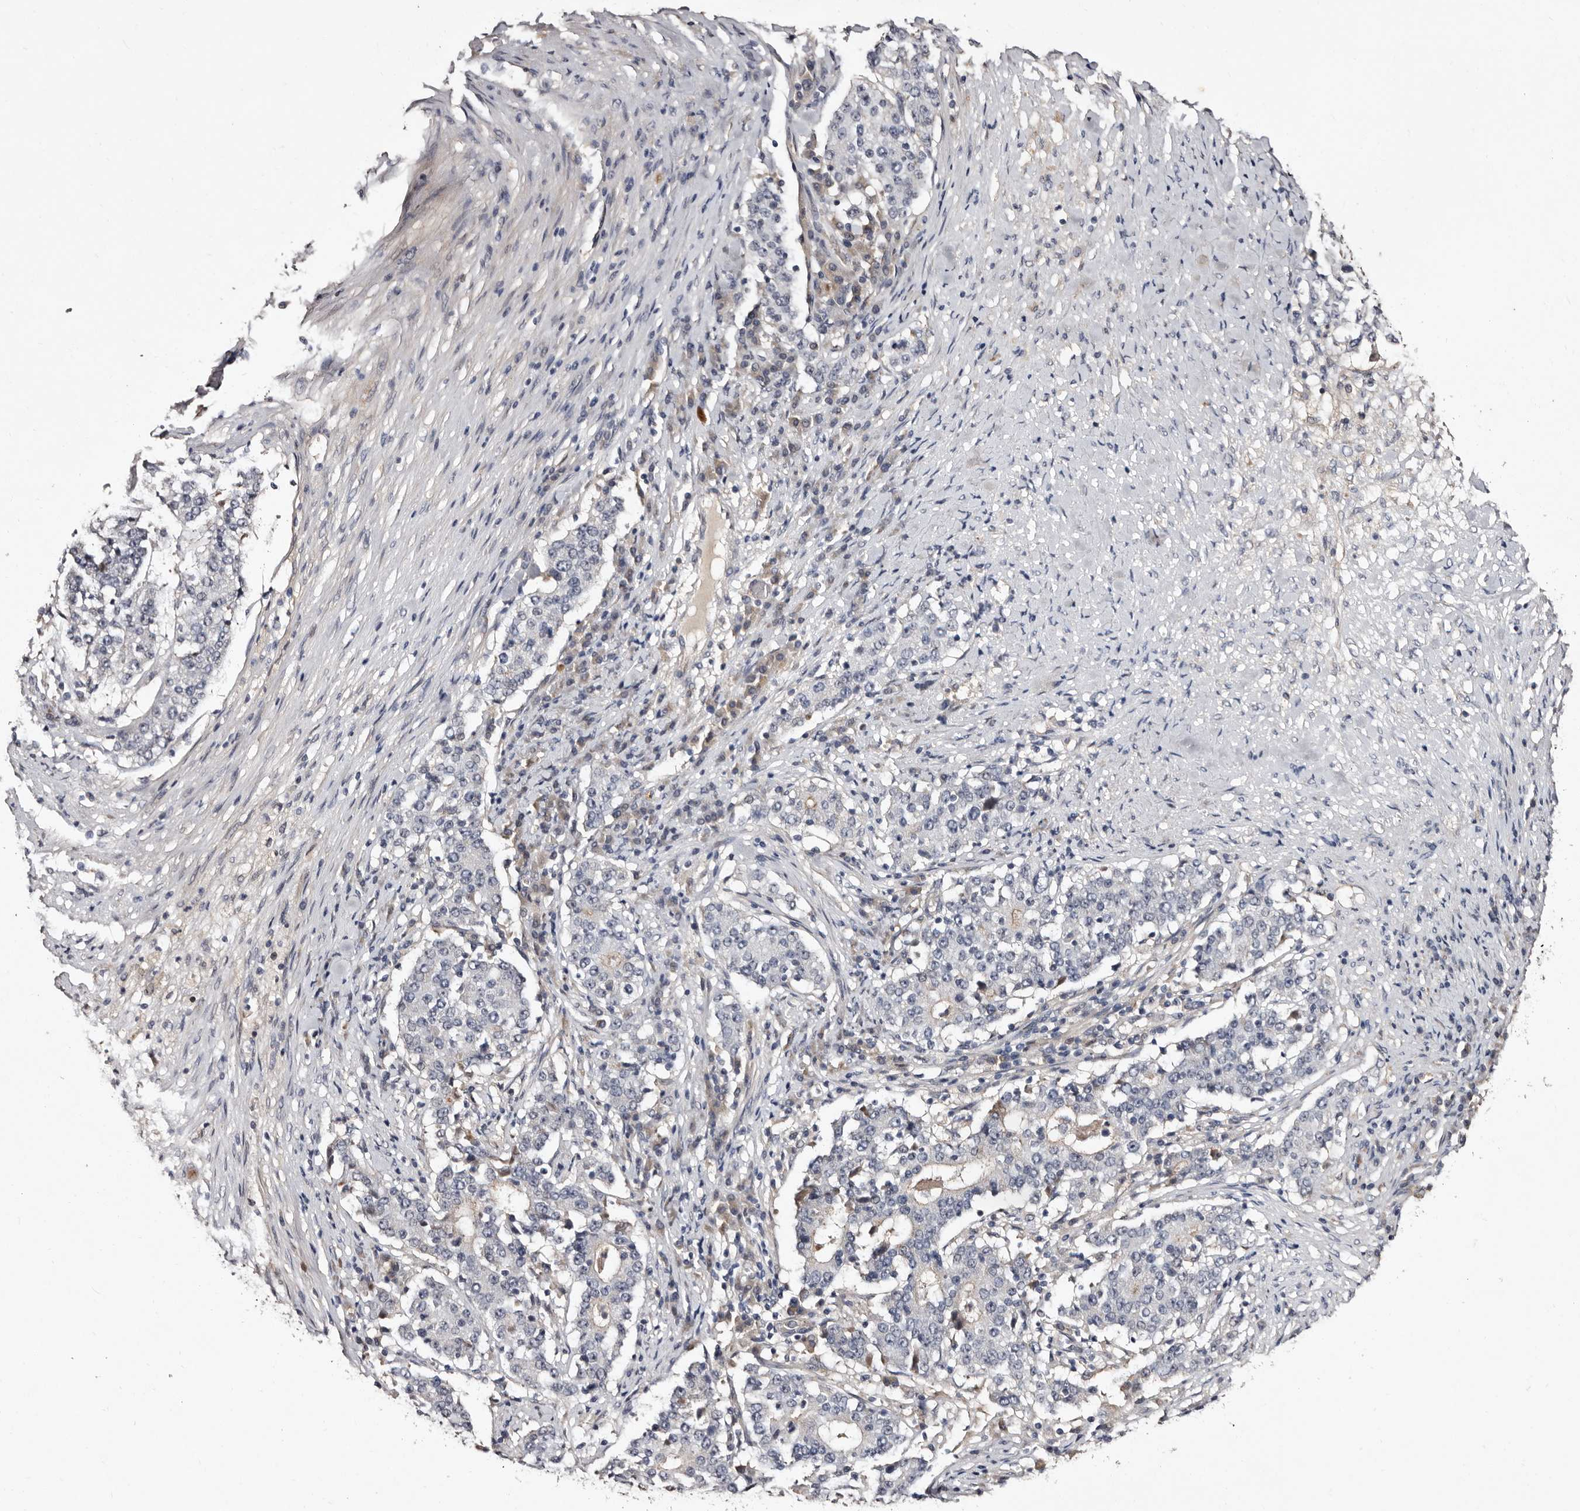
{"staining": {"intensity": "negative", "quantity": "none", "location": "none"}, "tissue": "stomach cancer", "cell_type": "Tumor cells", "image_type": "cancer", "snomed": [{"axis": "morphology", "description": "Adenocarcinoma, NOS"}, {"axis": "topography", "description": "Stomach"}], "caption": "Tumor cells are negative for brown protein staining in stomach cancer (adenocarcinoma).", "gene": "LANCL2", "patient": {"sex": "male", "age": 59}}